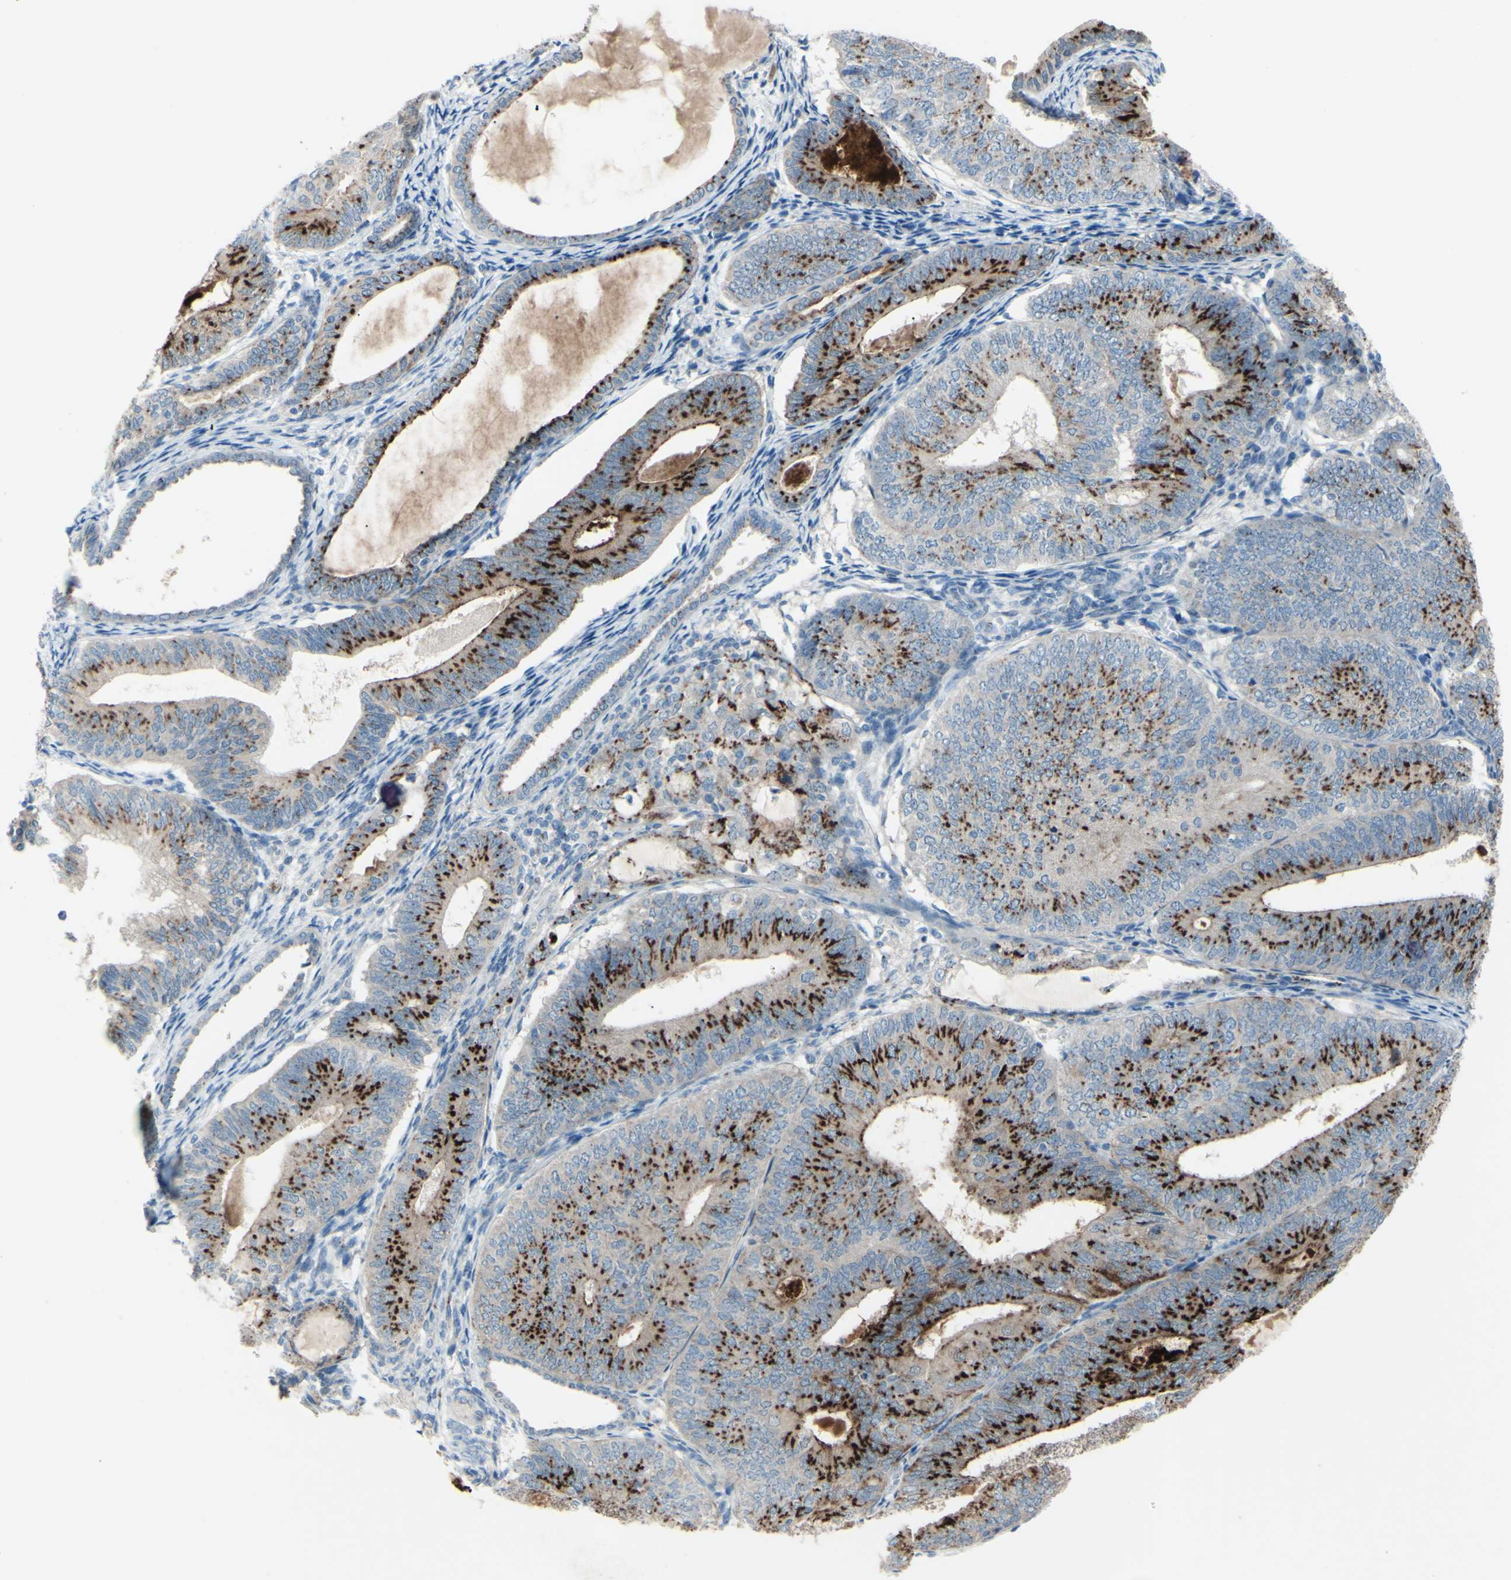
{"staining": {"intensity": "strong", "quantity": ">75%", "location": "cytoplasmic/membranous"}, "tissue": "endometrial cancer", "cell_type": "Tumor cells", "image_type": "cancer", "snomed": [{"axis": "morphology", "description": "Adenocarcinoma, NOS"}, {"axis": "topography", "description": "Endometrium"}], "caption": "Protein expression by immunohistochemistry demonstrates strong cytoplasmic/membranous expression in about >75% of tumor cells in endometrial cancer. (DAB (3,3'-diaminobenzidine) IHC, brown staining for protein, blue staining for nuclei).", "gene": "B4GALT1", "patient": {"sex": "female", "age": 81}}